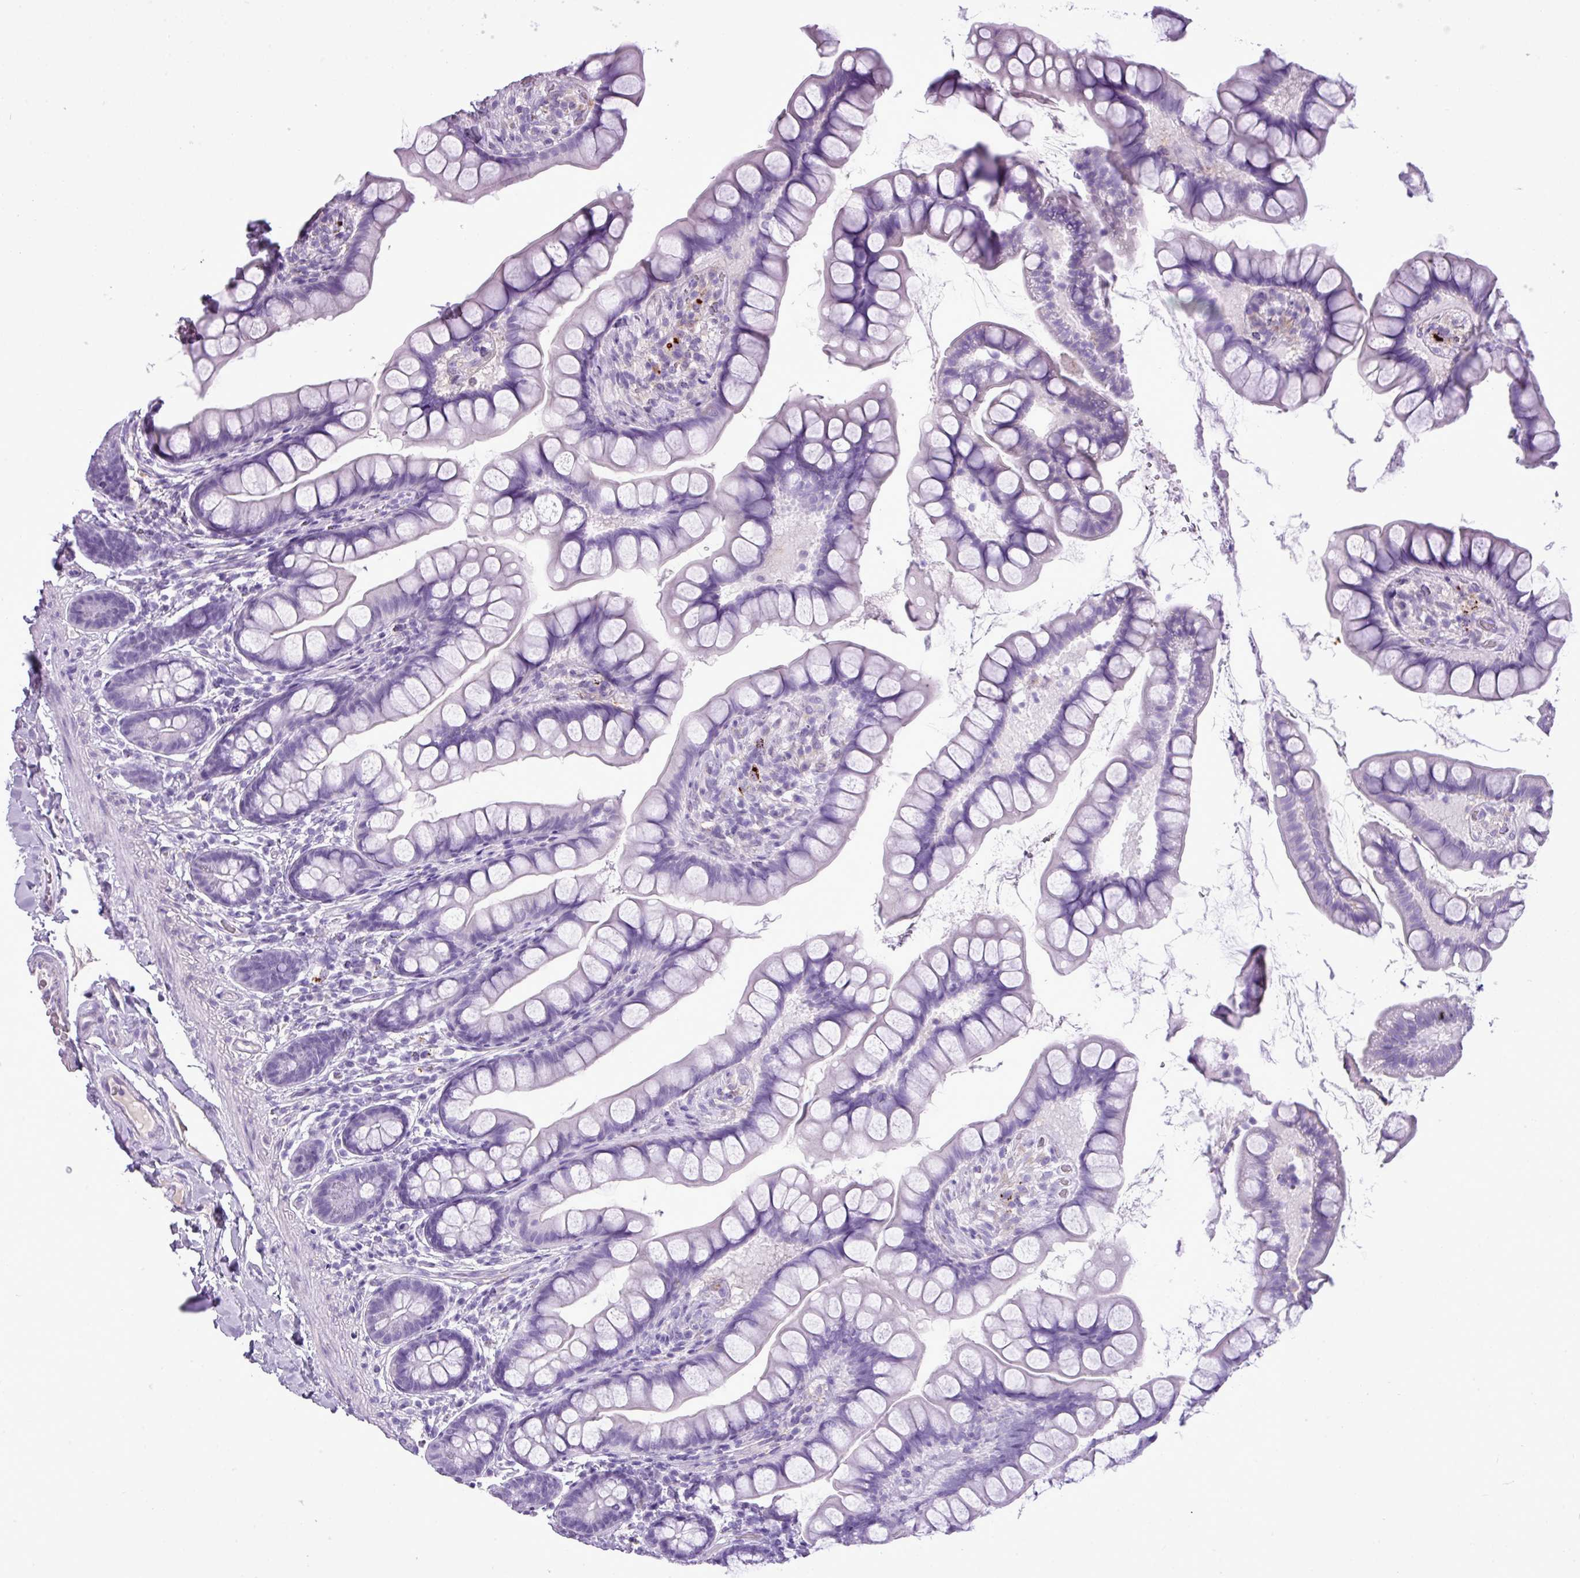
{"staining": {"intensity": "negative", "quantity": "none", "location": "none"}, "tissue": "small intestine", "cell_type": "Glandular cells", "image_type": "normal", "snomed": [{"axis": "morphology", "description": "Normal tissue, NOS"}, {"axis": "topography", "description": "Small intestine"}], "caption": "This histopathology image is of unremarkable small intestine stained with immunohistochemistry to label a protein in brown with the nuclei are counter-stained blue. There is no positivity in glandular cells. The staining was performed using DAB to visualize the protein expression in brown, while the nuclei were stained in blue with hematoxylin (Magnification: 20x).", "gene": "RBMXL2", "patient": {"sex": "male", "age": 70}}